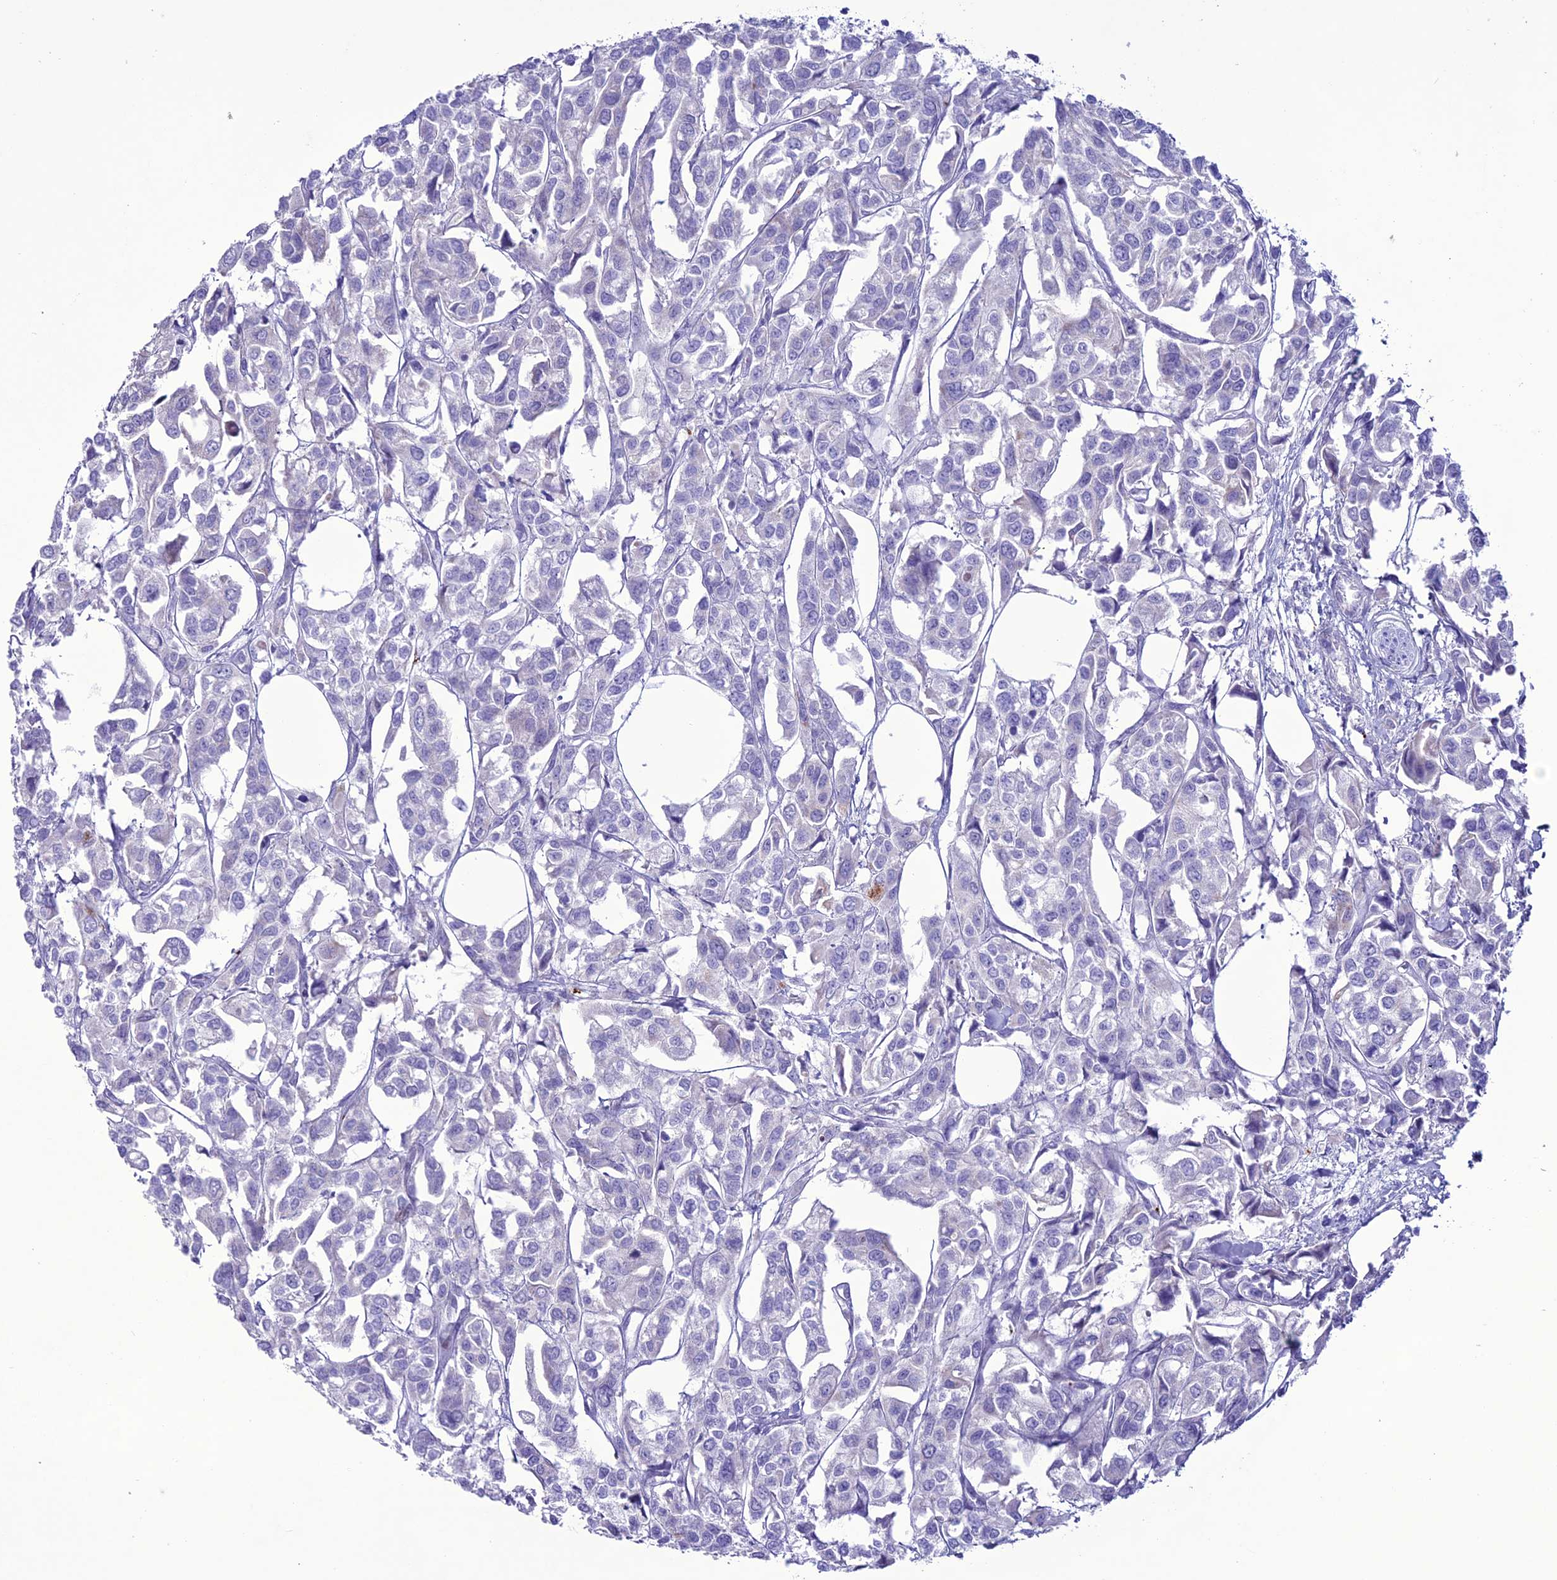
{"staining": {"intensity": "negative", "quantity": "none", "location": "none"}, "tissue": "urothelial cancer", "cell_type": "Tumor cells", "image_type": "cancer", "snomed": [{"axis": "morphology", "description": "Urothelial carcinoma, High grade"}, {"axis": "topography", "description": "Urinary bladder"}], "caption": "Immunohistochemistry of human urothelial cancer displays no positivity in tumor cells.", "gene": "C21orf140", "patient": {"sex": "male", "age": 67}}